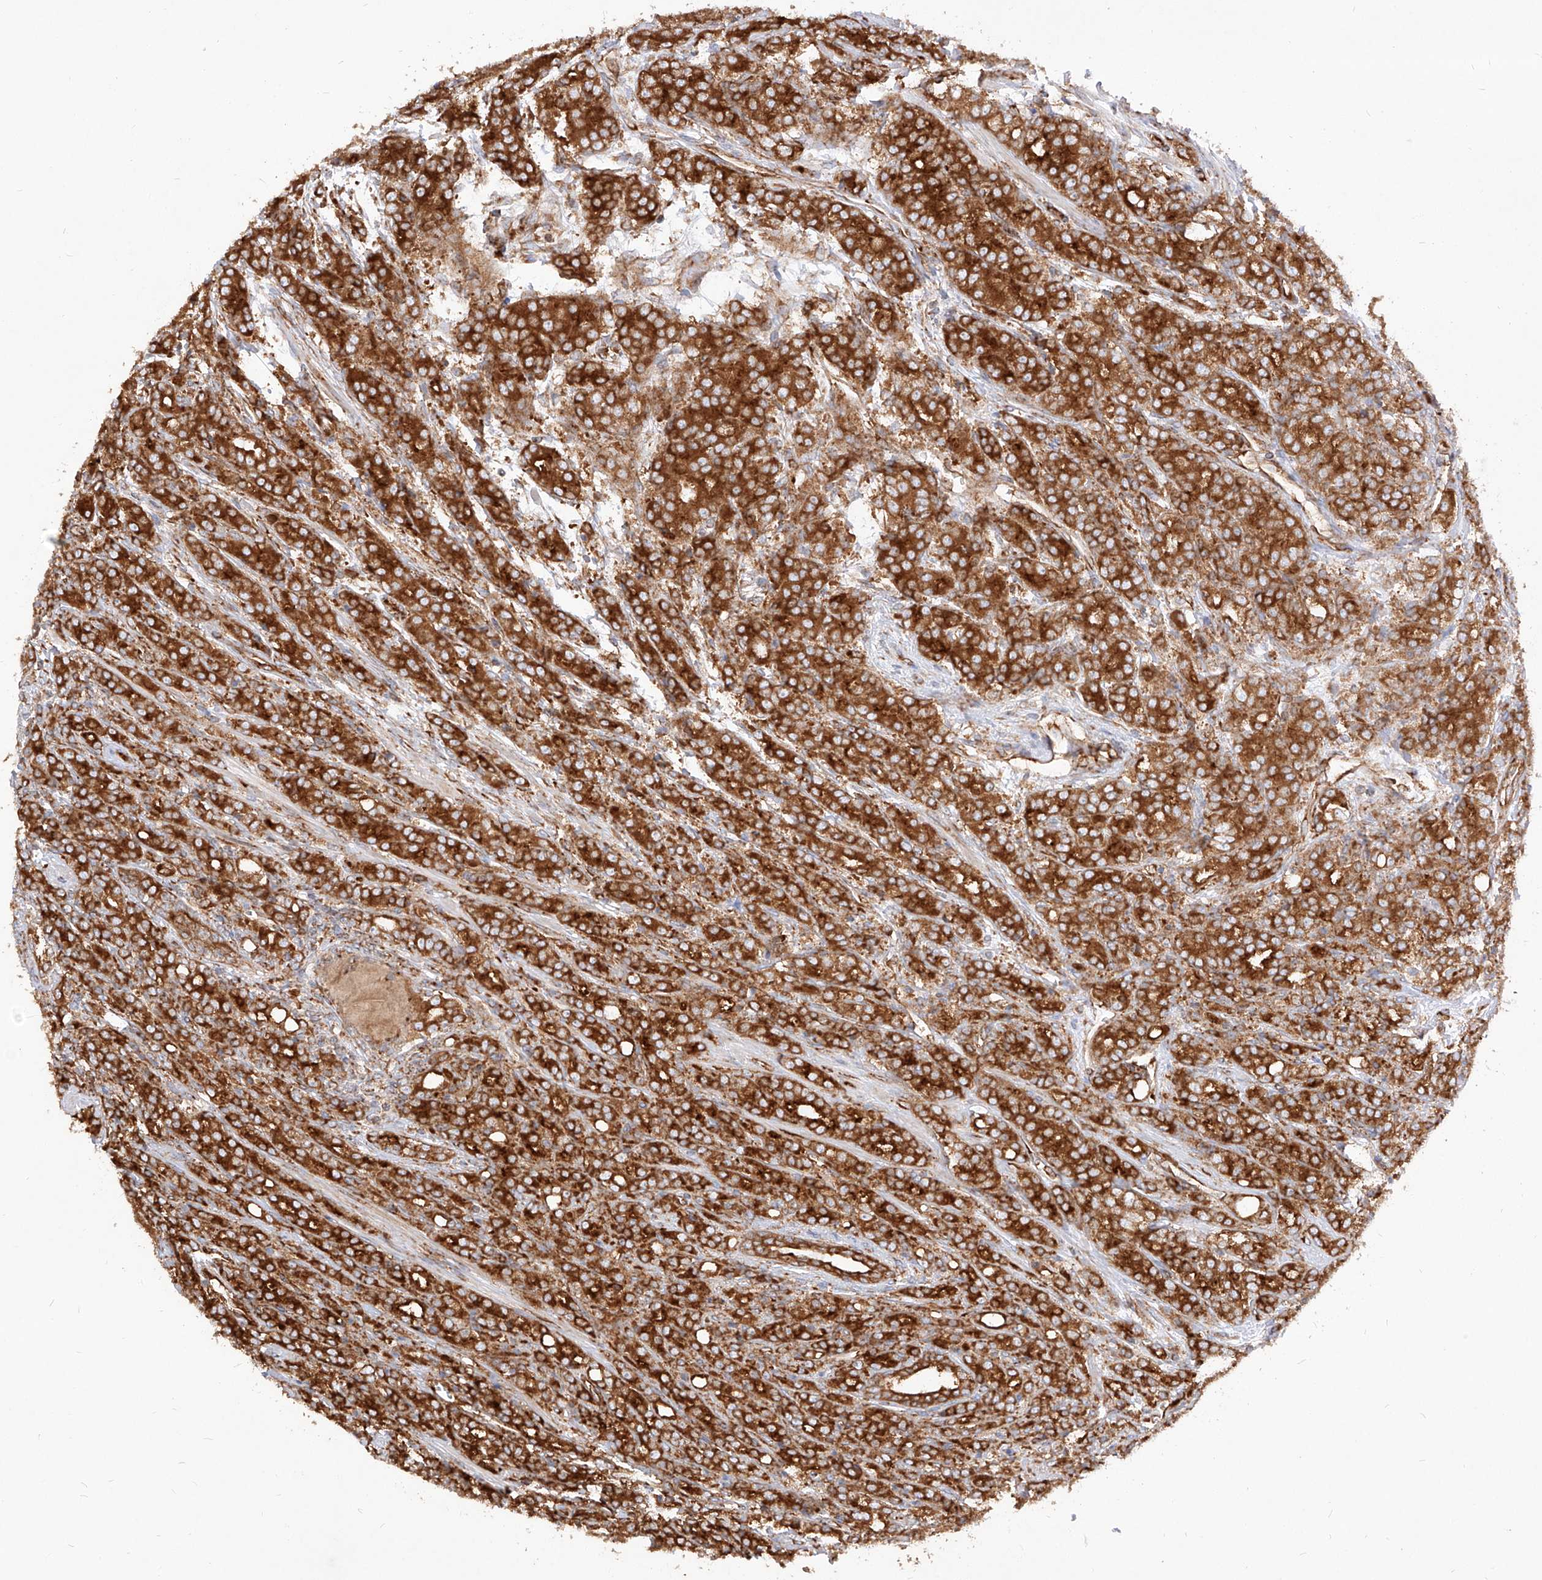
{"staining": {"intensity": "strong", "quantity": ">75%", "location": "cytoplasmic/membranous"}, "tissue": "prostate cancer", "cell_type": "Tumor cells", "image_type": "cancer", "snomed": [{"axis": "morphology", "description": "Adenocarcinoma, High grade"}, {"axis": "topography", "description": "Prostate"}], "caption": "This is a micrograph of IHC staining of prostate cancer (high-grade adenocarcinoma), which shows strong staining in the cytoplasmic/membranous of tumor cells.", "gene": "CSGALNACT2", "patient": {"sex": "male", "age": 62}}